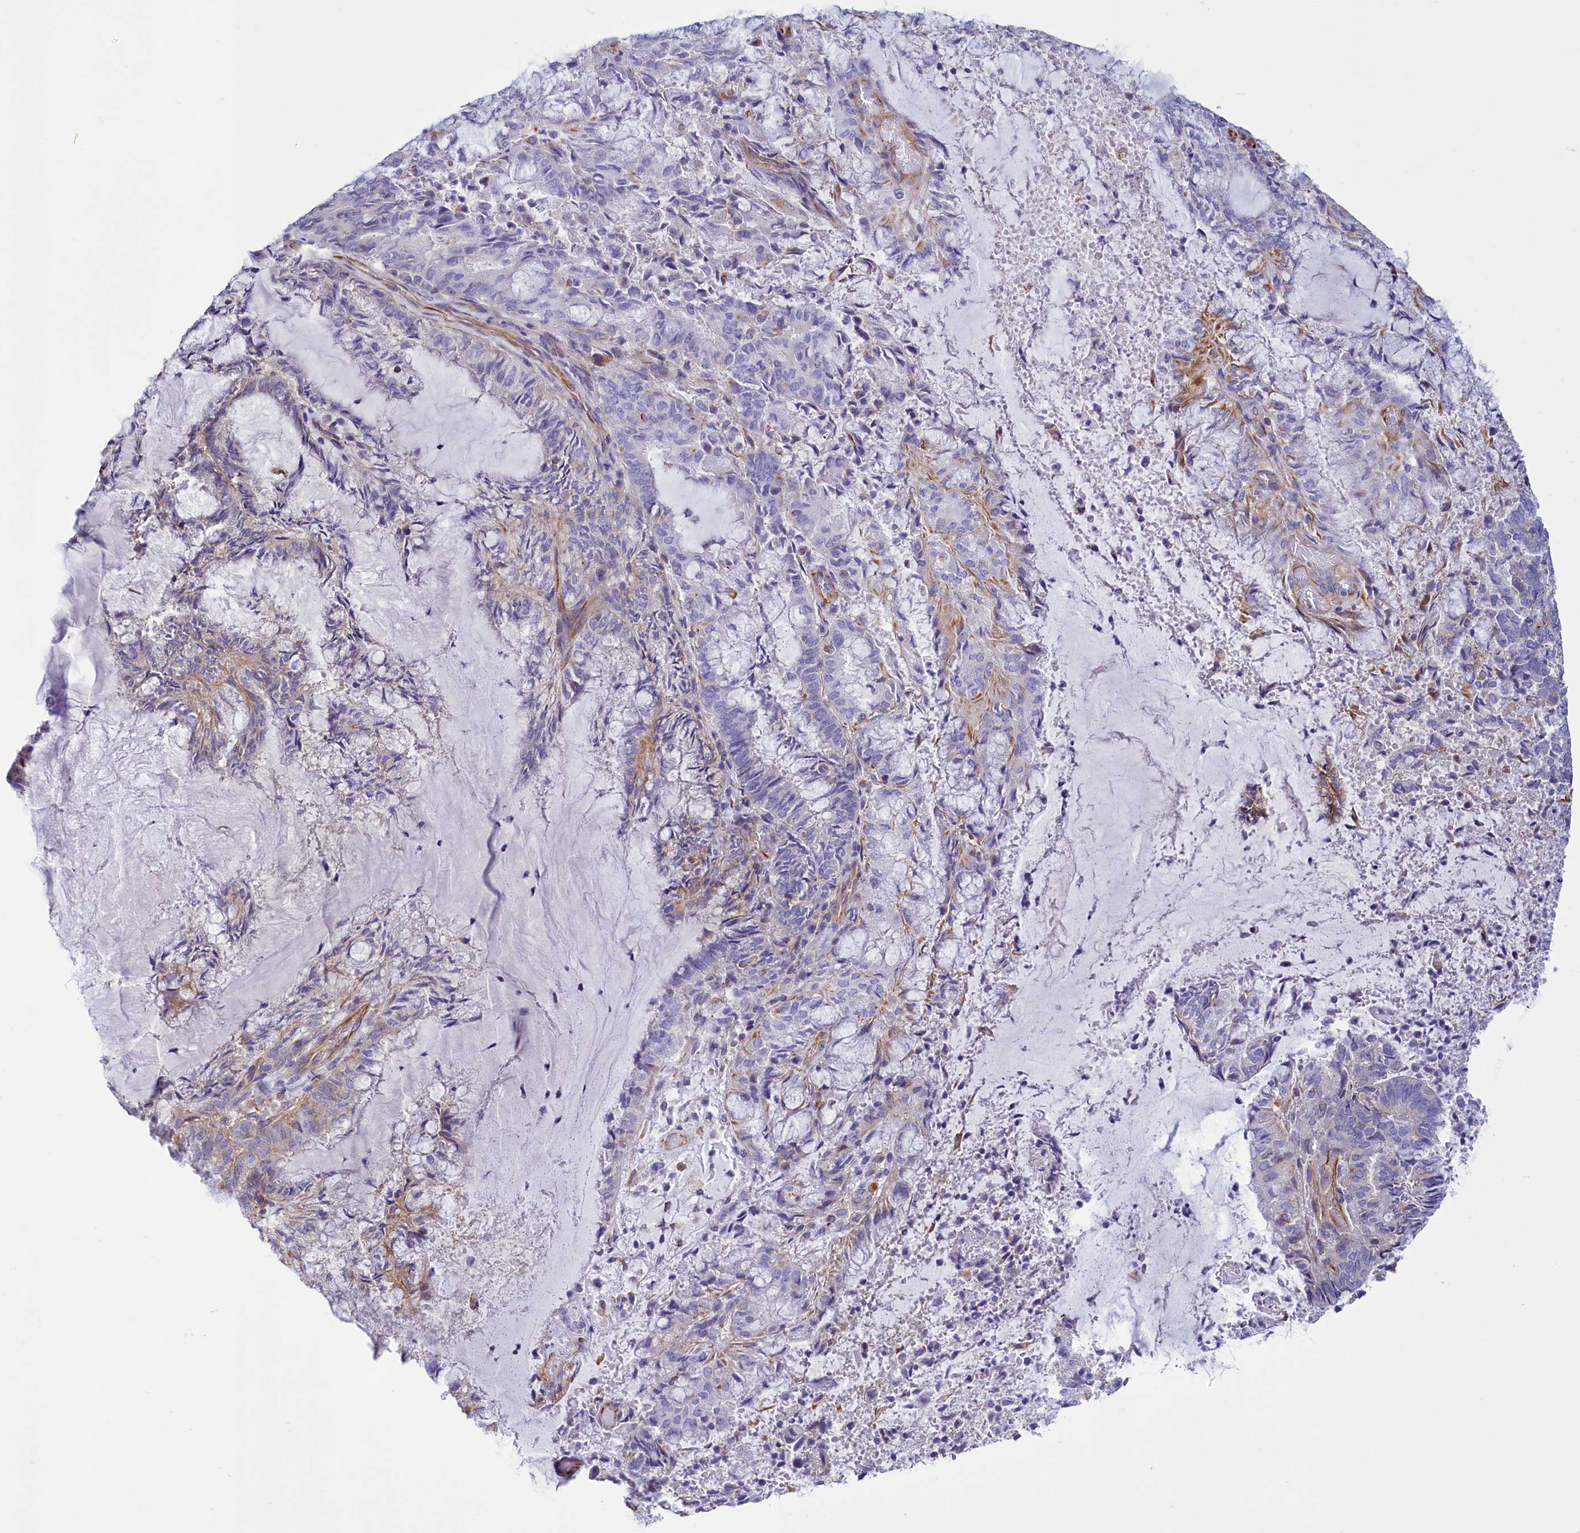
{"staining": {"intensity": "weak", "quantity": "25%-75%", "location": "cytoplasmic/membranous"}, "tissue": "endometrial cancer", "cell_type": "Tumor cells", "image_type": "cancer", "snomed": [{"axis": "morphology", "description": "Adenocarcinoma, NOS"}, {"axis": "topography", "description": "Endometrium"}], "caption": "An image of human endometrial adenocarcinoma stained for a protein shows weak cytoplasmic/membranous brown staining in tumor cells.", "gene": "CD99", "patient": {"sex": "female", "age": 80}}